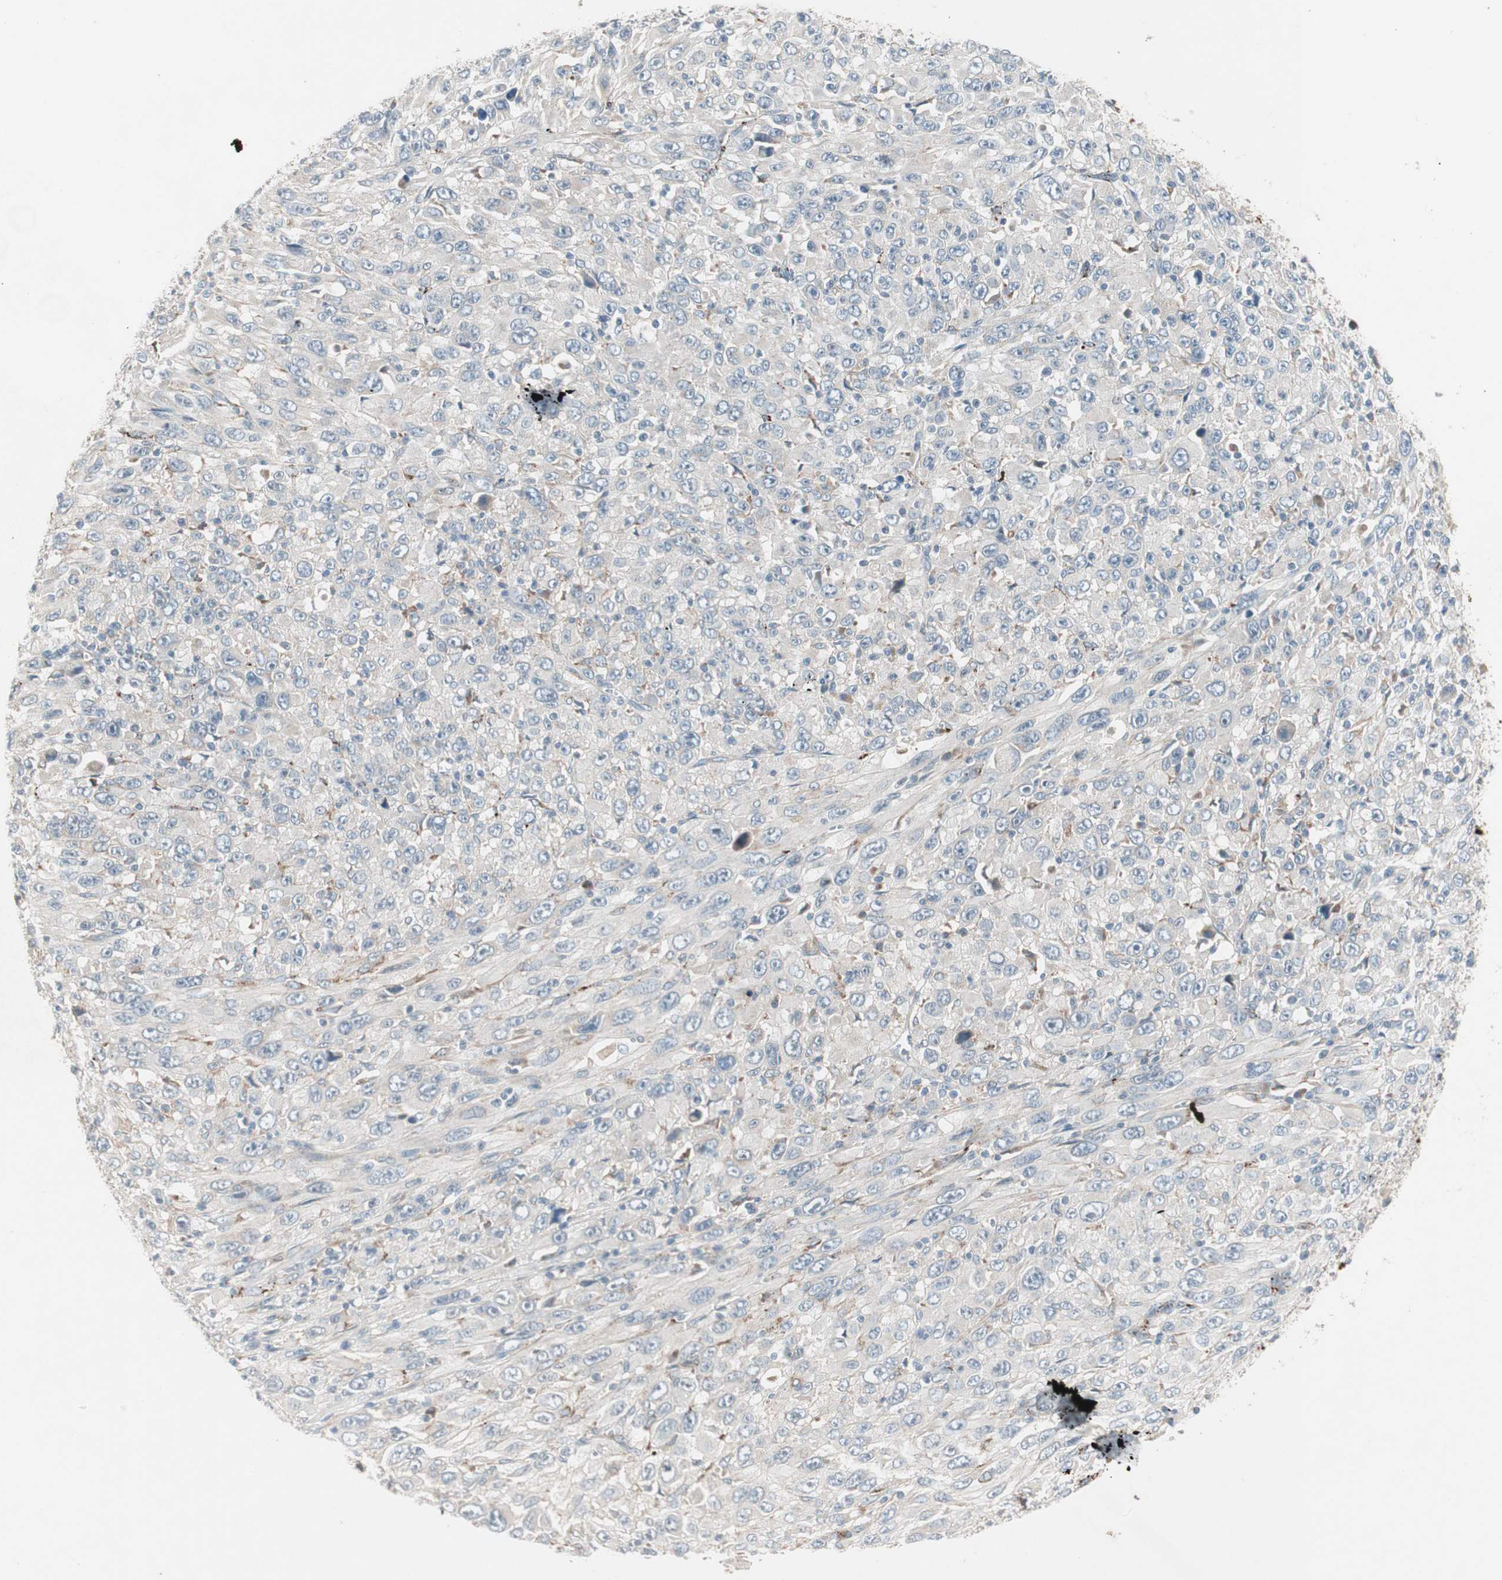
{"staining": {"intensity": "weak", "quantity": "25%-75%", "location": "cytoplasmic/membranous"}, "tissue": "melanoma", "cell_type": "Tumor cells", "image_type": "cancer", "snomed": [{"axis": "morphology", "description": "Malignant melanoma, Metastatic site"}, {"axis": "topography", "description": "Skin"}], "caption": "Malignant melanoma (metastatic site) was stained to show a protein in brown. There is low levels of weak cytoplasmic/membranous staining in approximately 25%-75% of tumor cells.", "gene": "FGFR4", "patient": {"sex": "female", "age": 56}}